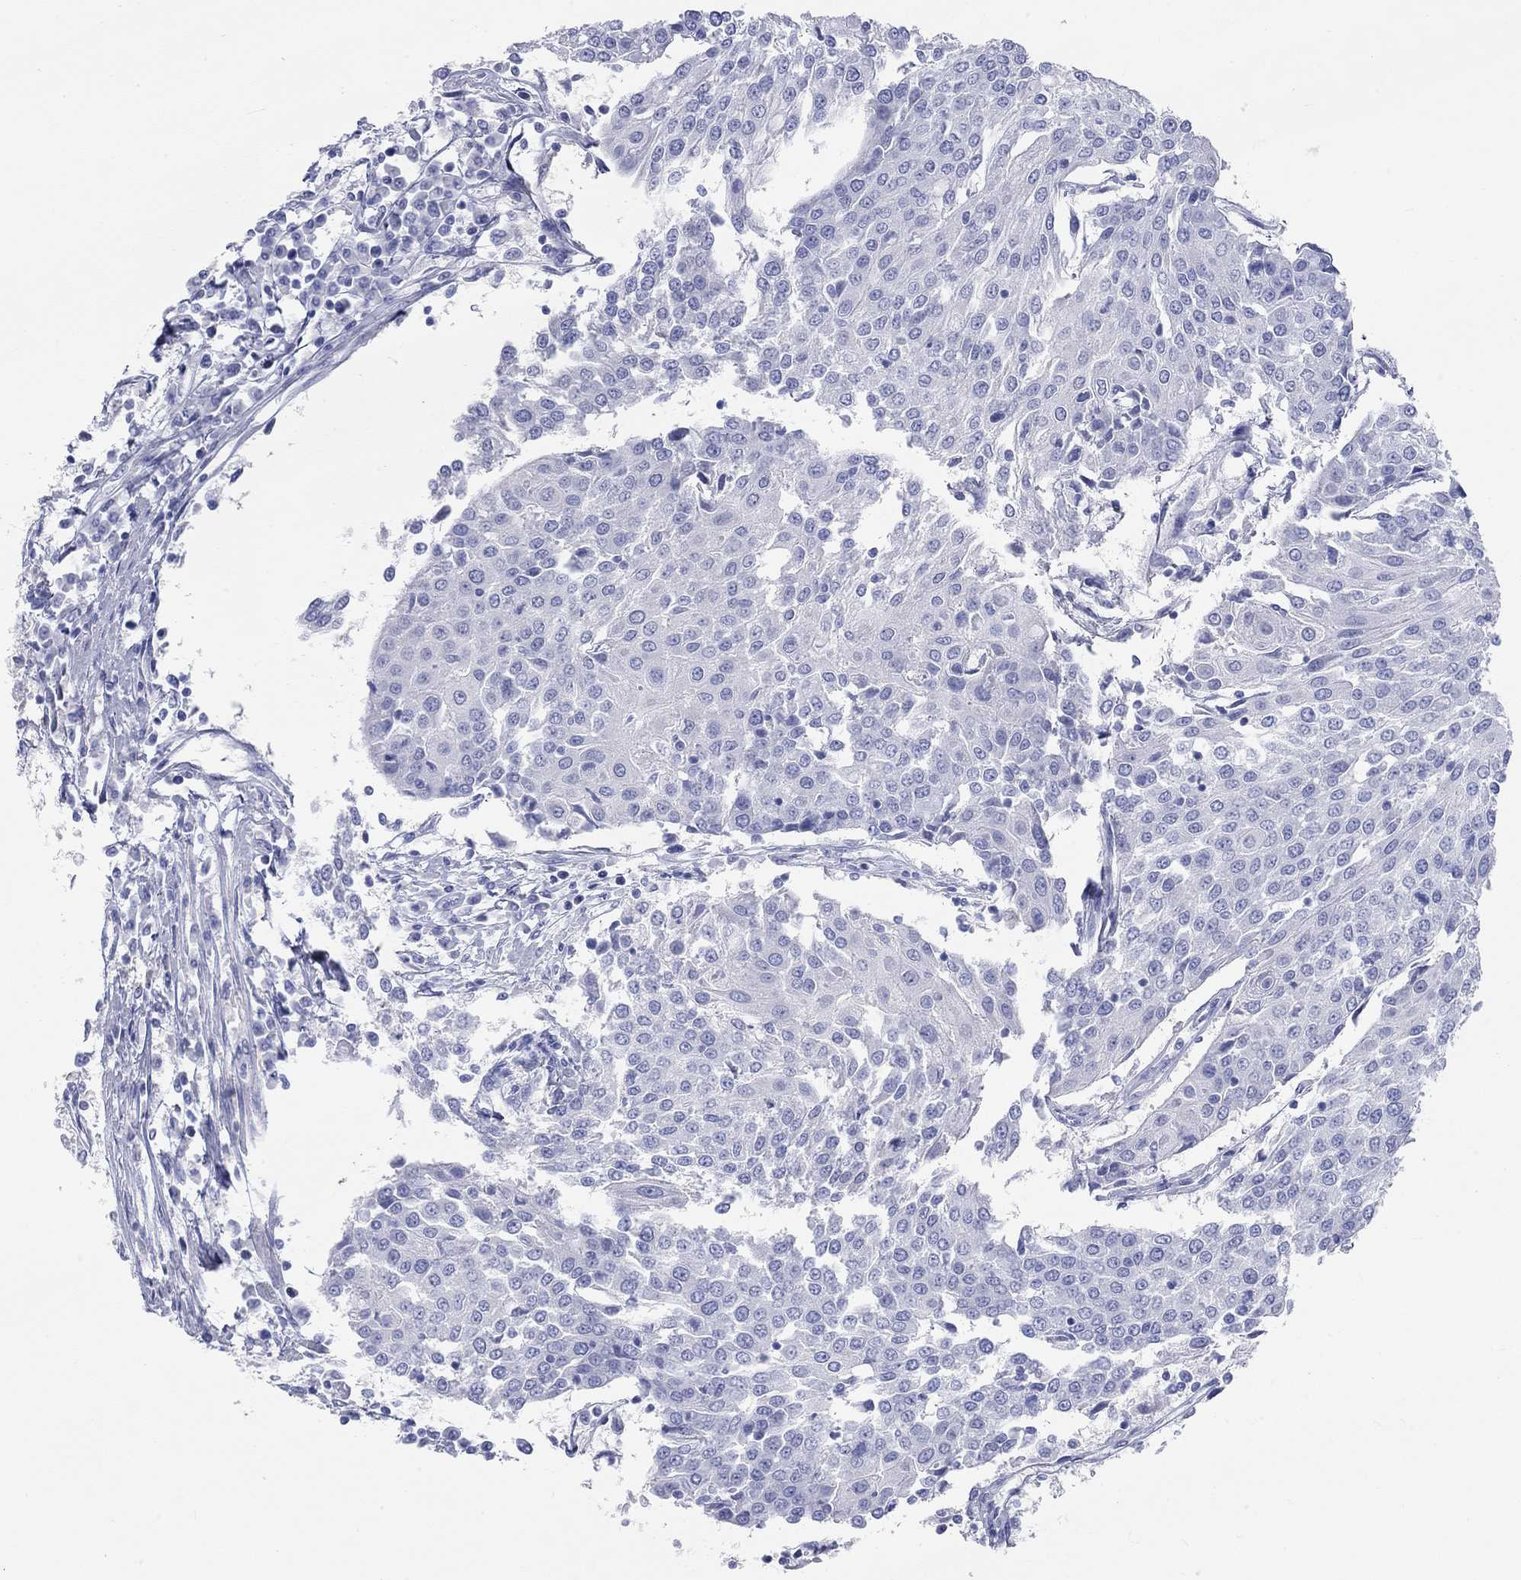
{"staining": {"intensity": "negative", "quantity": "none", "location": "none"}, "tissue": "urothelial cancer", "cell_type": "Tumor cells", "image_type": "cancer", "snomed": [{"axis": "morphology", "description": "Urothelial carcinoma, High grade"}, {"axis": "topography", "description": "Urinary bladder"}], "caption": "Protein analysis of urothelial cancer demonstrates no significant positivity in tumor cells. Brightfield microscopy of immunohistochemistry stained with DAB (brown) and hematoxylin (blue), captured at high magnification.", "gene": "SPATA9", "patient": {"sex": "female", "age": 85}}